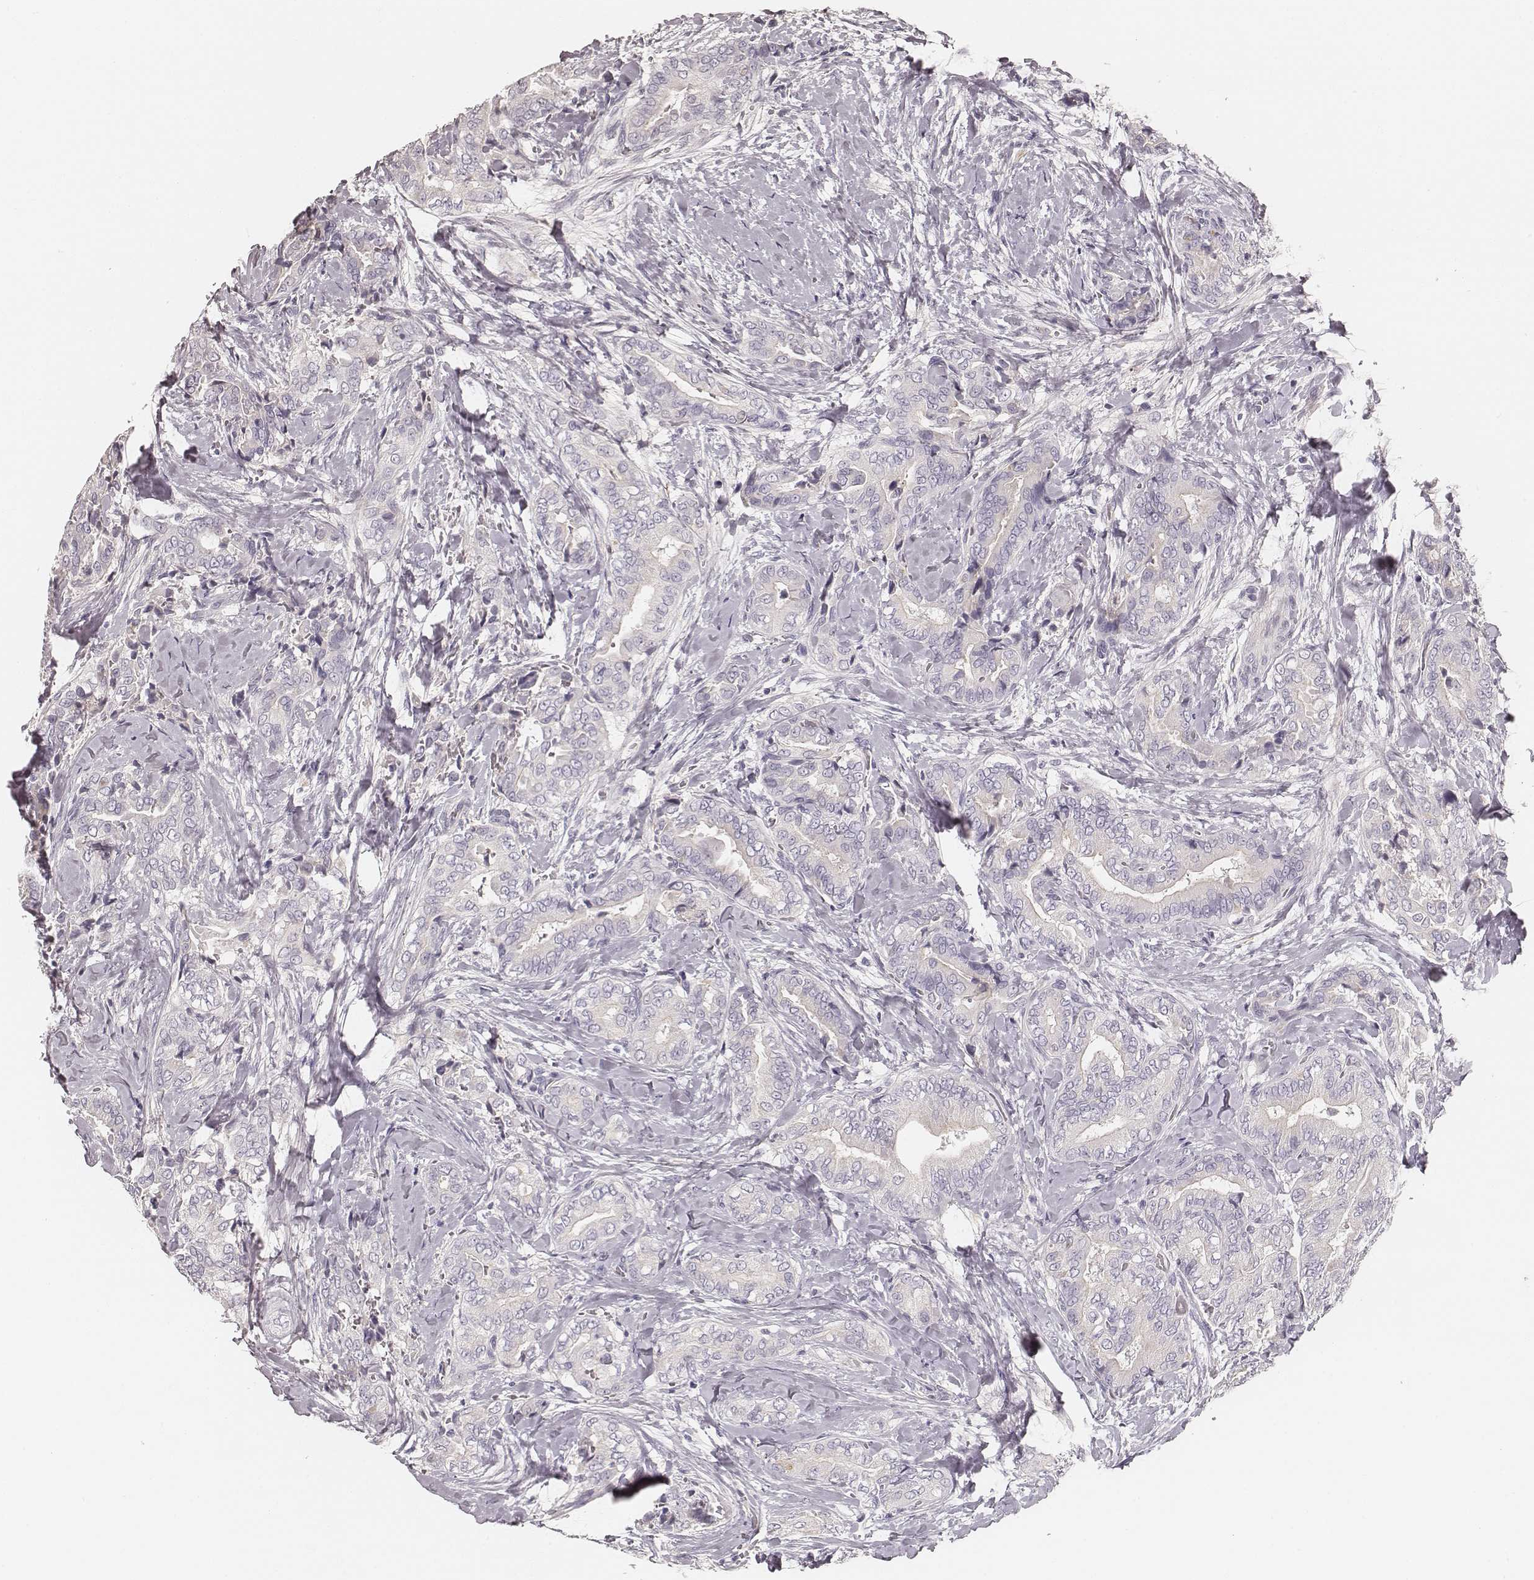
{"staining": {"intensity": "negative", "quantity": "none", "location": "none"}, "tissue": "thyroid cancer", "cell_type": "Tumor cells", "image_type": "cancer", "snomed": [{"axis": "morphology", "description": "Papillary adenocarcinoma, NOS"}, {"axis": "topography", "description": "Thyroid gland"}], "caption": "Human thyroid cancer stained for a protein using IHC demonstrates no expression in tumor cells.", "gene": "HNF4G", "patient": {"sex": "male", "age": 61}}